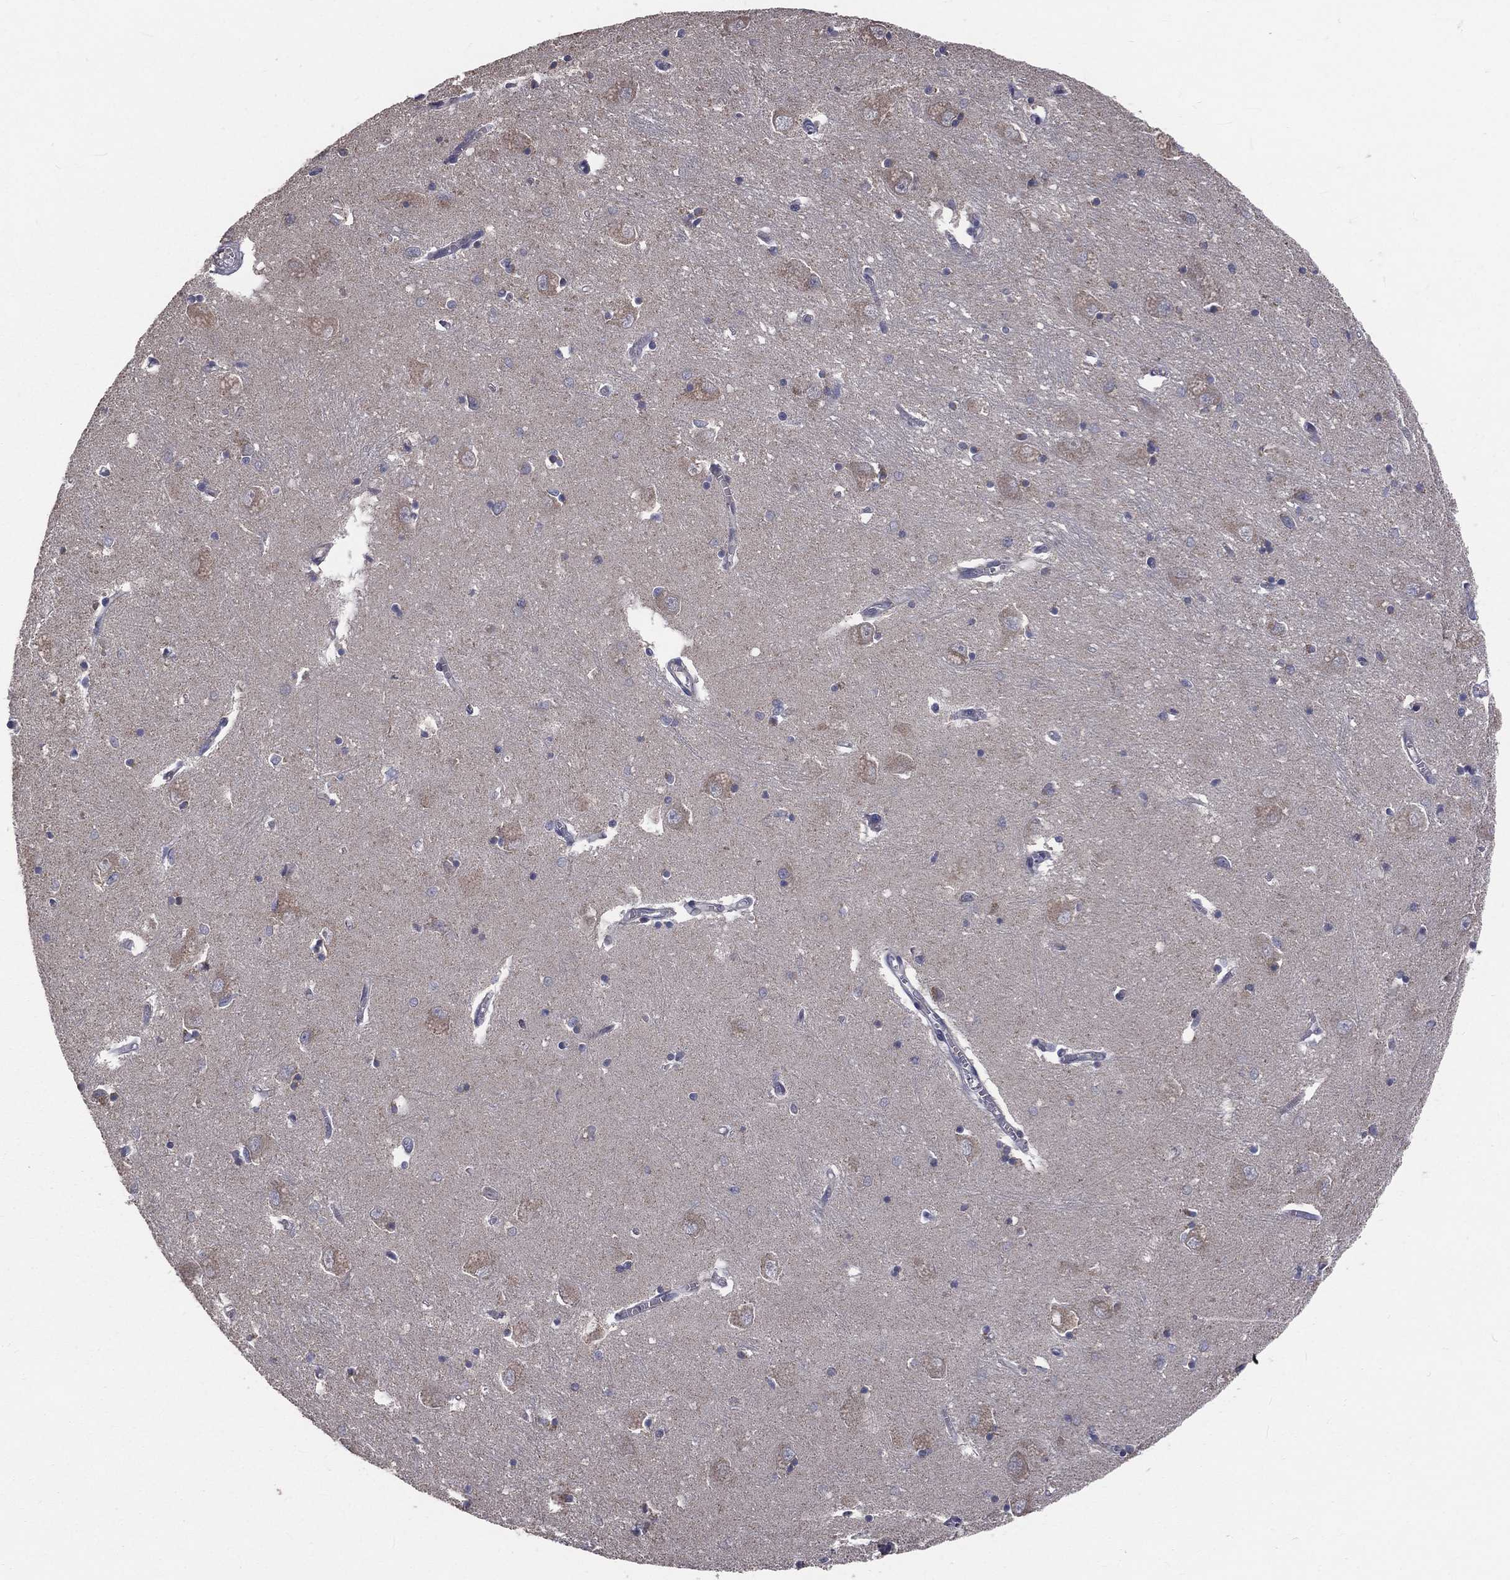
{"staining": {"intensity": "negative", "quantity": "none", "location": "none"}, "tissue": "caudate", "cell_type": "Glial cells", "image_type": "normal", "snomed": [{"axis": "morphology", "description": "Normal tissue, NOS"}, {"axis": "topography", "description": "Lateral ventricle wall"}], "caption": "The micrograph demonstrates no staining of glial cells in benign caudate.", "gene": "MRPL46", "patient": {"sex": "male", "age": 54}}